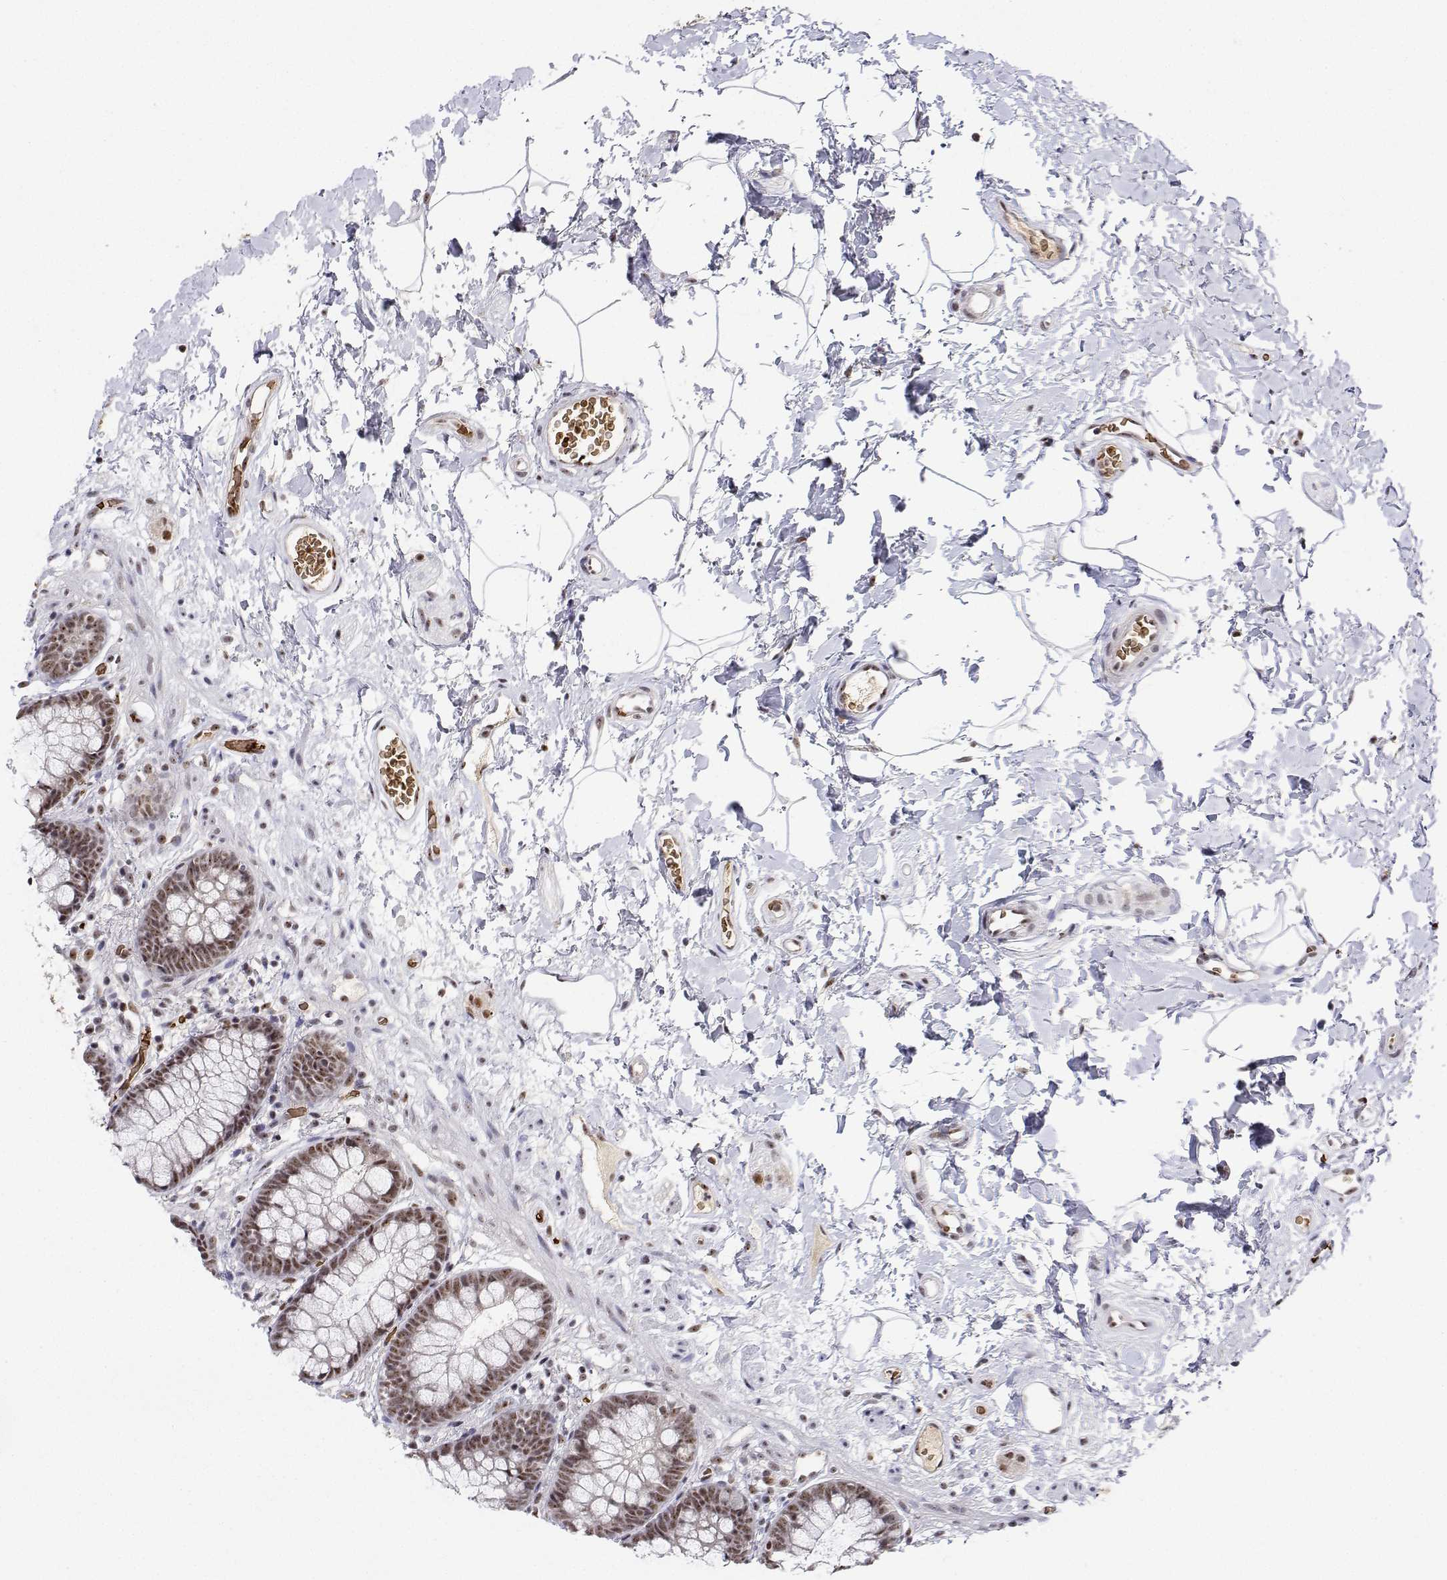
{"staining": {"intensity": "moderate", "quantity": ">75%", "location": "nuclear"}, "tissue": "rectum", "cell_type": "Glandular cells", "image_type": "normal", "snomed": [{"axis": "morphology", "description": "Normal tissue, NOS"}, {"axis": "topography", "description": "Rectum"}], "caption": "Immunohistochemistry (IHC) micrograph of unremarkable human rectum stained for a protein (brown), which displays medium levels of moderate nuclear staining in approximately >75% of glandular cells.", "gene": "ADAR", "patient": {"sex": "female", "age": 62}}